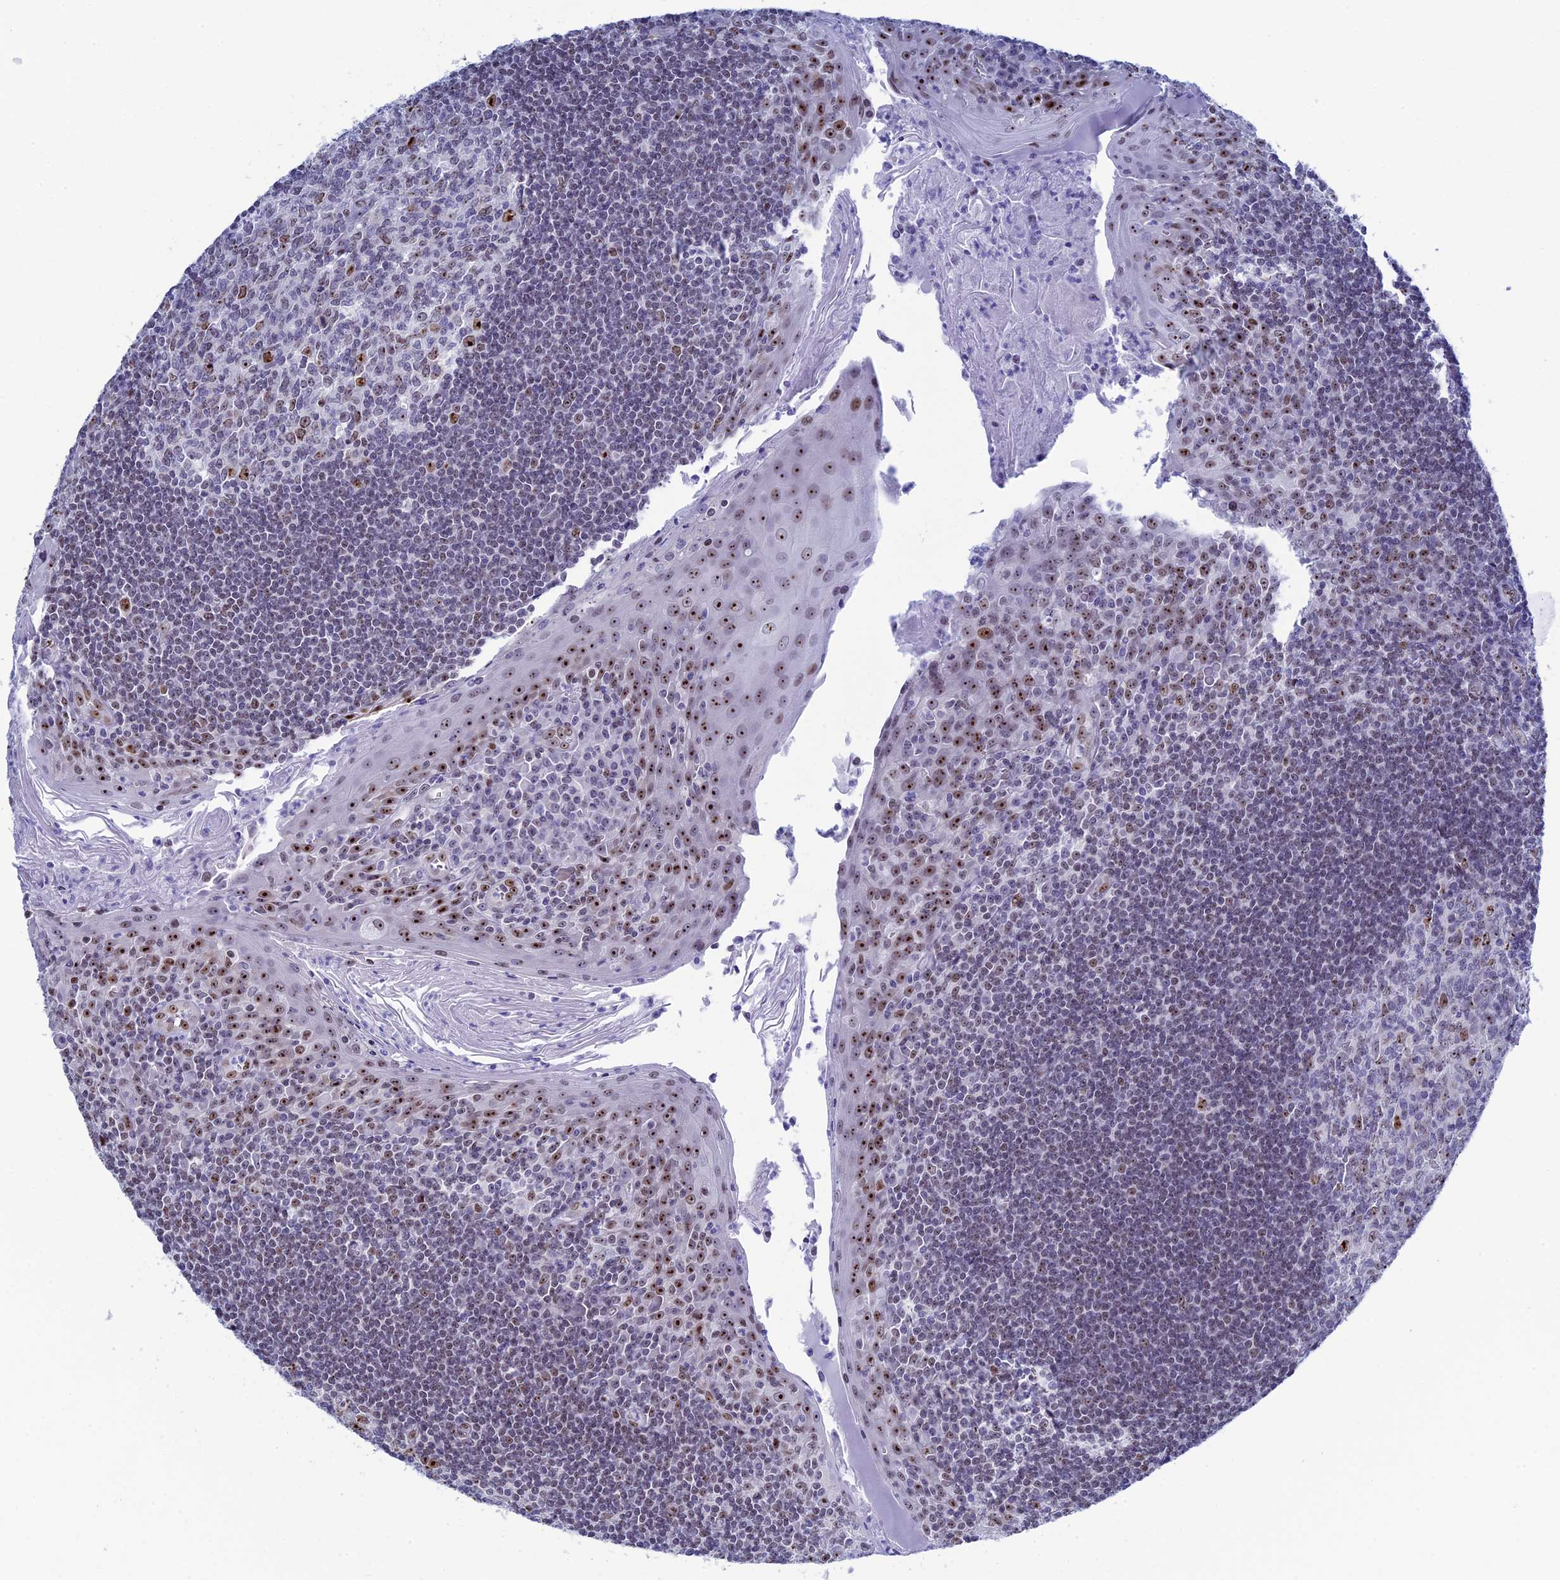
{"staining": {"intensity": "strong", "quantity": "25%-75%", "location": "nuclear"}, "tissue": "tonsil", "cell_type": "Germinal center cells", "image_type": "normal", "snomed": [{"axis": "morphology", "description": "Normal tissue, NOS"}, {"axis": "topography", "description": "Tonsil"}], "caption": "A high-resolution photomicrograph shows immunohistochemistry staining of unremarkable tonsil, which shows strong nuclear expression in about 25%-75% of germinal center cells.", "gene": "CCDC86", "patient": {"sex": "male", "age": 27}}